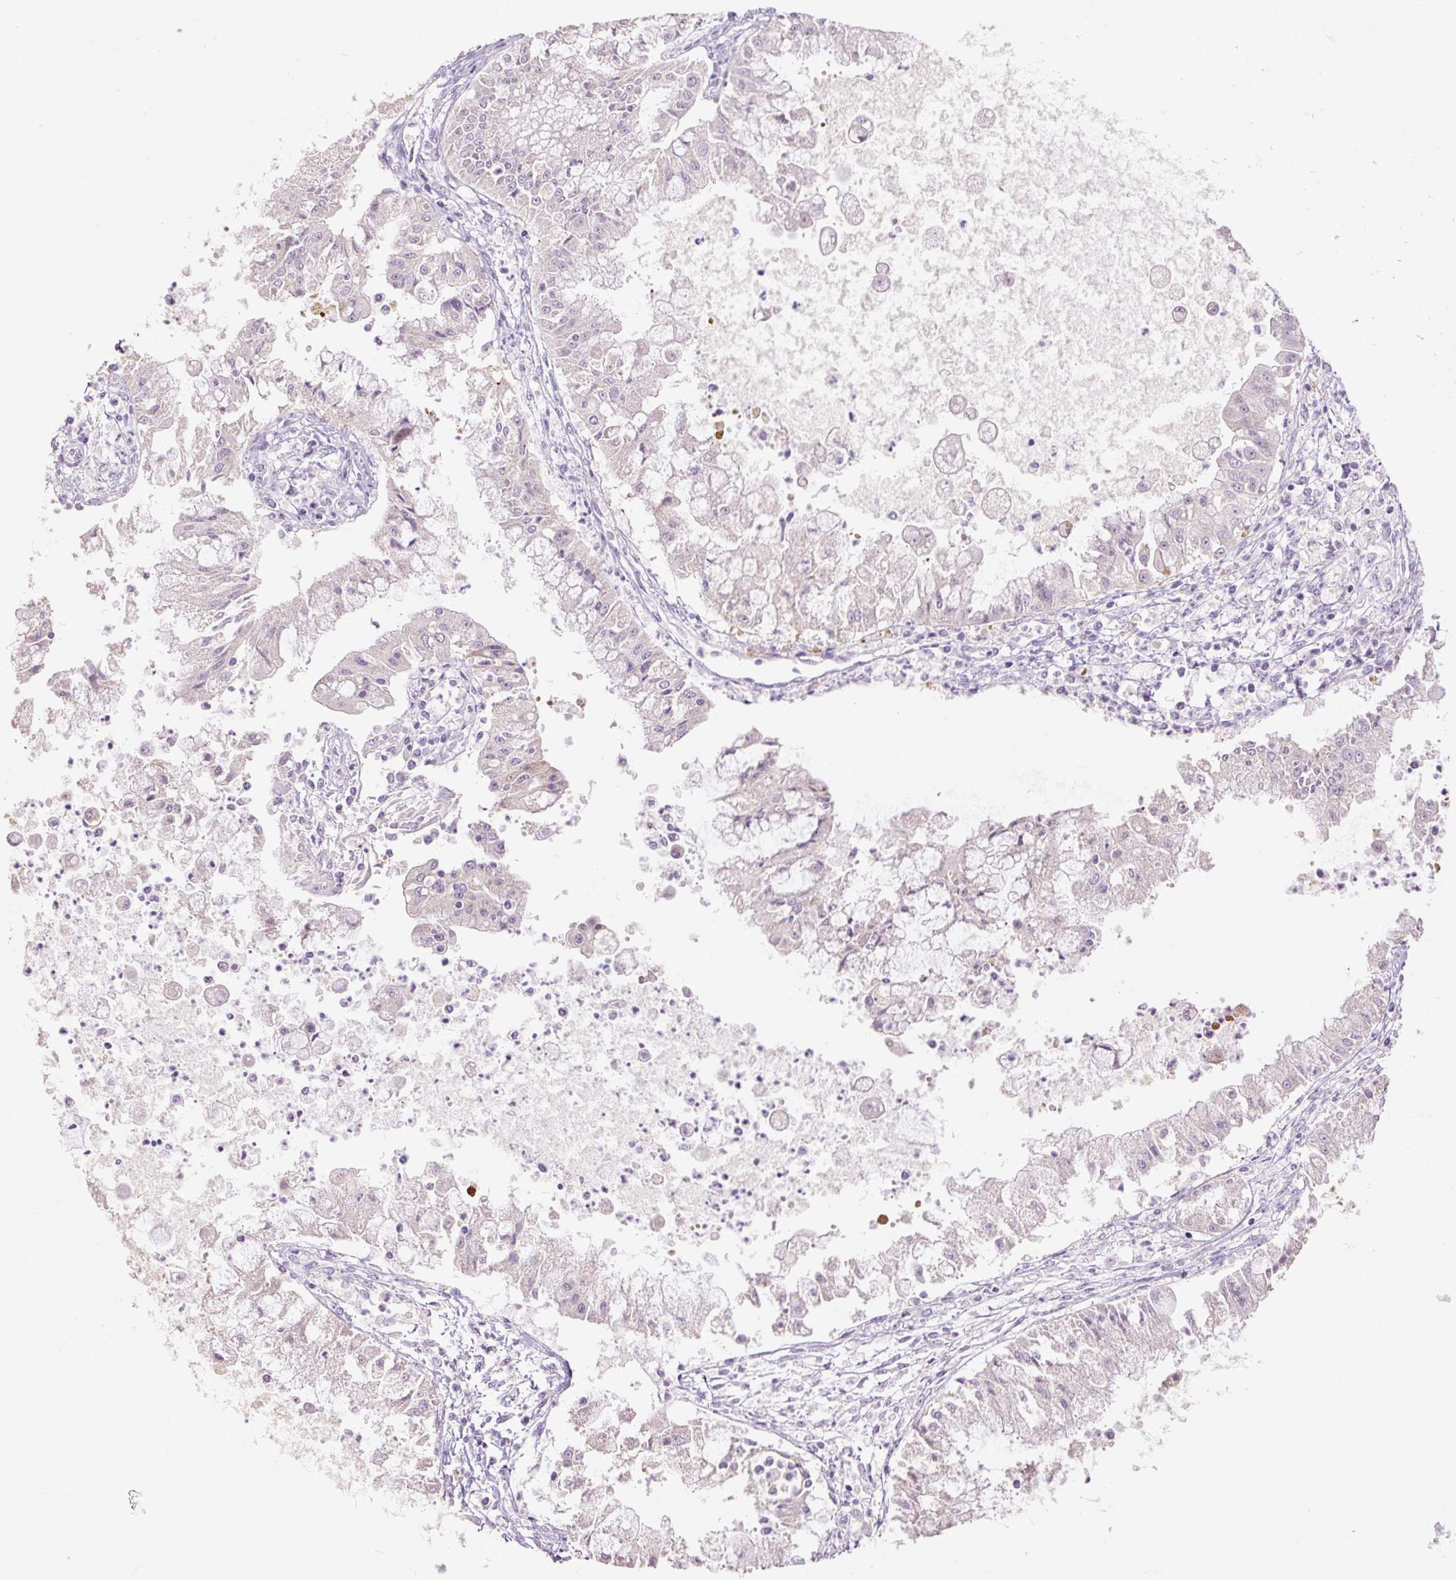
{"staining": {"intensity": "weak", "quantity": "<25%", "location": "cytoplasmic/membranous"}, "tissue": "ovarian cancer", "cell_type": "Tumor cells", "image_type": "cancer", "snomed": [{"axis": "morphology", "description": "Cystadenocarcinoma, mucinous, NOS"}, {"axis": "topography", "description": "Ovary"}], "caption": "Immunohistochemistry micrograph of neoplastic tissue: mucinous cystadenocarcinoma (ovarian) stained with DAB (3,3'-diaminobenzidine) exhibits no significant protein expression in tumor cells.", "gene": "HAX1", "patient": {"sex": "female", "age": 70}}